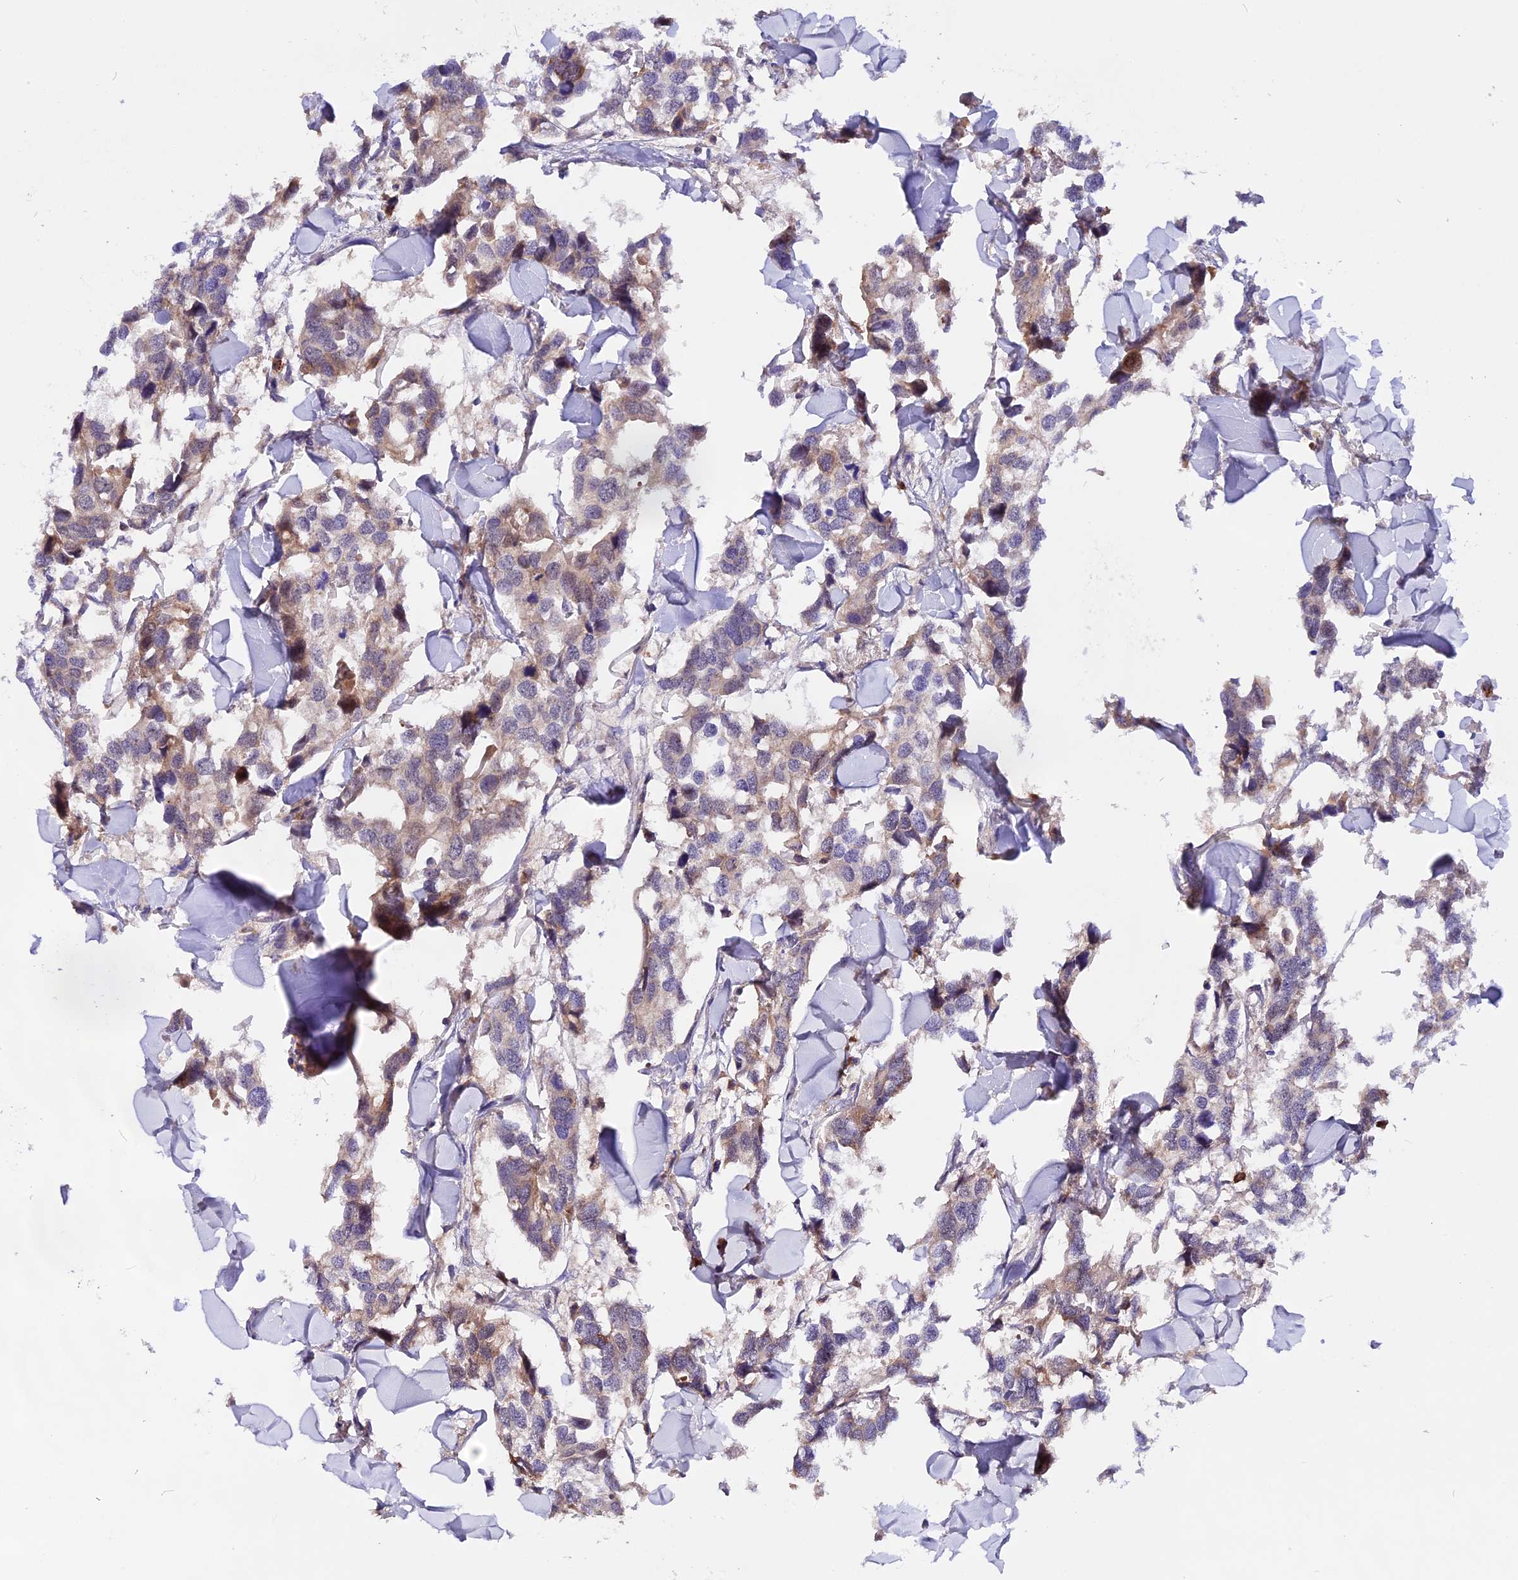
{"staining": {"intensity": "weak", "quantity": "<25%", "location": "cytoplasmic/membranous"}, "tissue": "breast cancer", "cell_type": "Tumor cells", "image_type": "cancer", "snomed": [{"axis": "morphology", "description": "Duct carcinoma"}, {"axis": "topography", "description": "Breast"}], "caption": "High magnification brightfield microscopy of breast intraductal carcinoma stained with DAB (brown) and counterstained with hematoxylin (blue): tumor cells show no significant positivity.", "gene": "MARK4", "patient": {"sex": "female", "age": 83}}